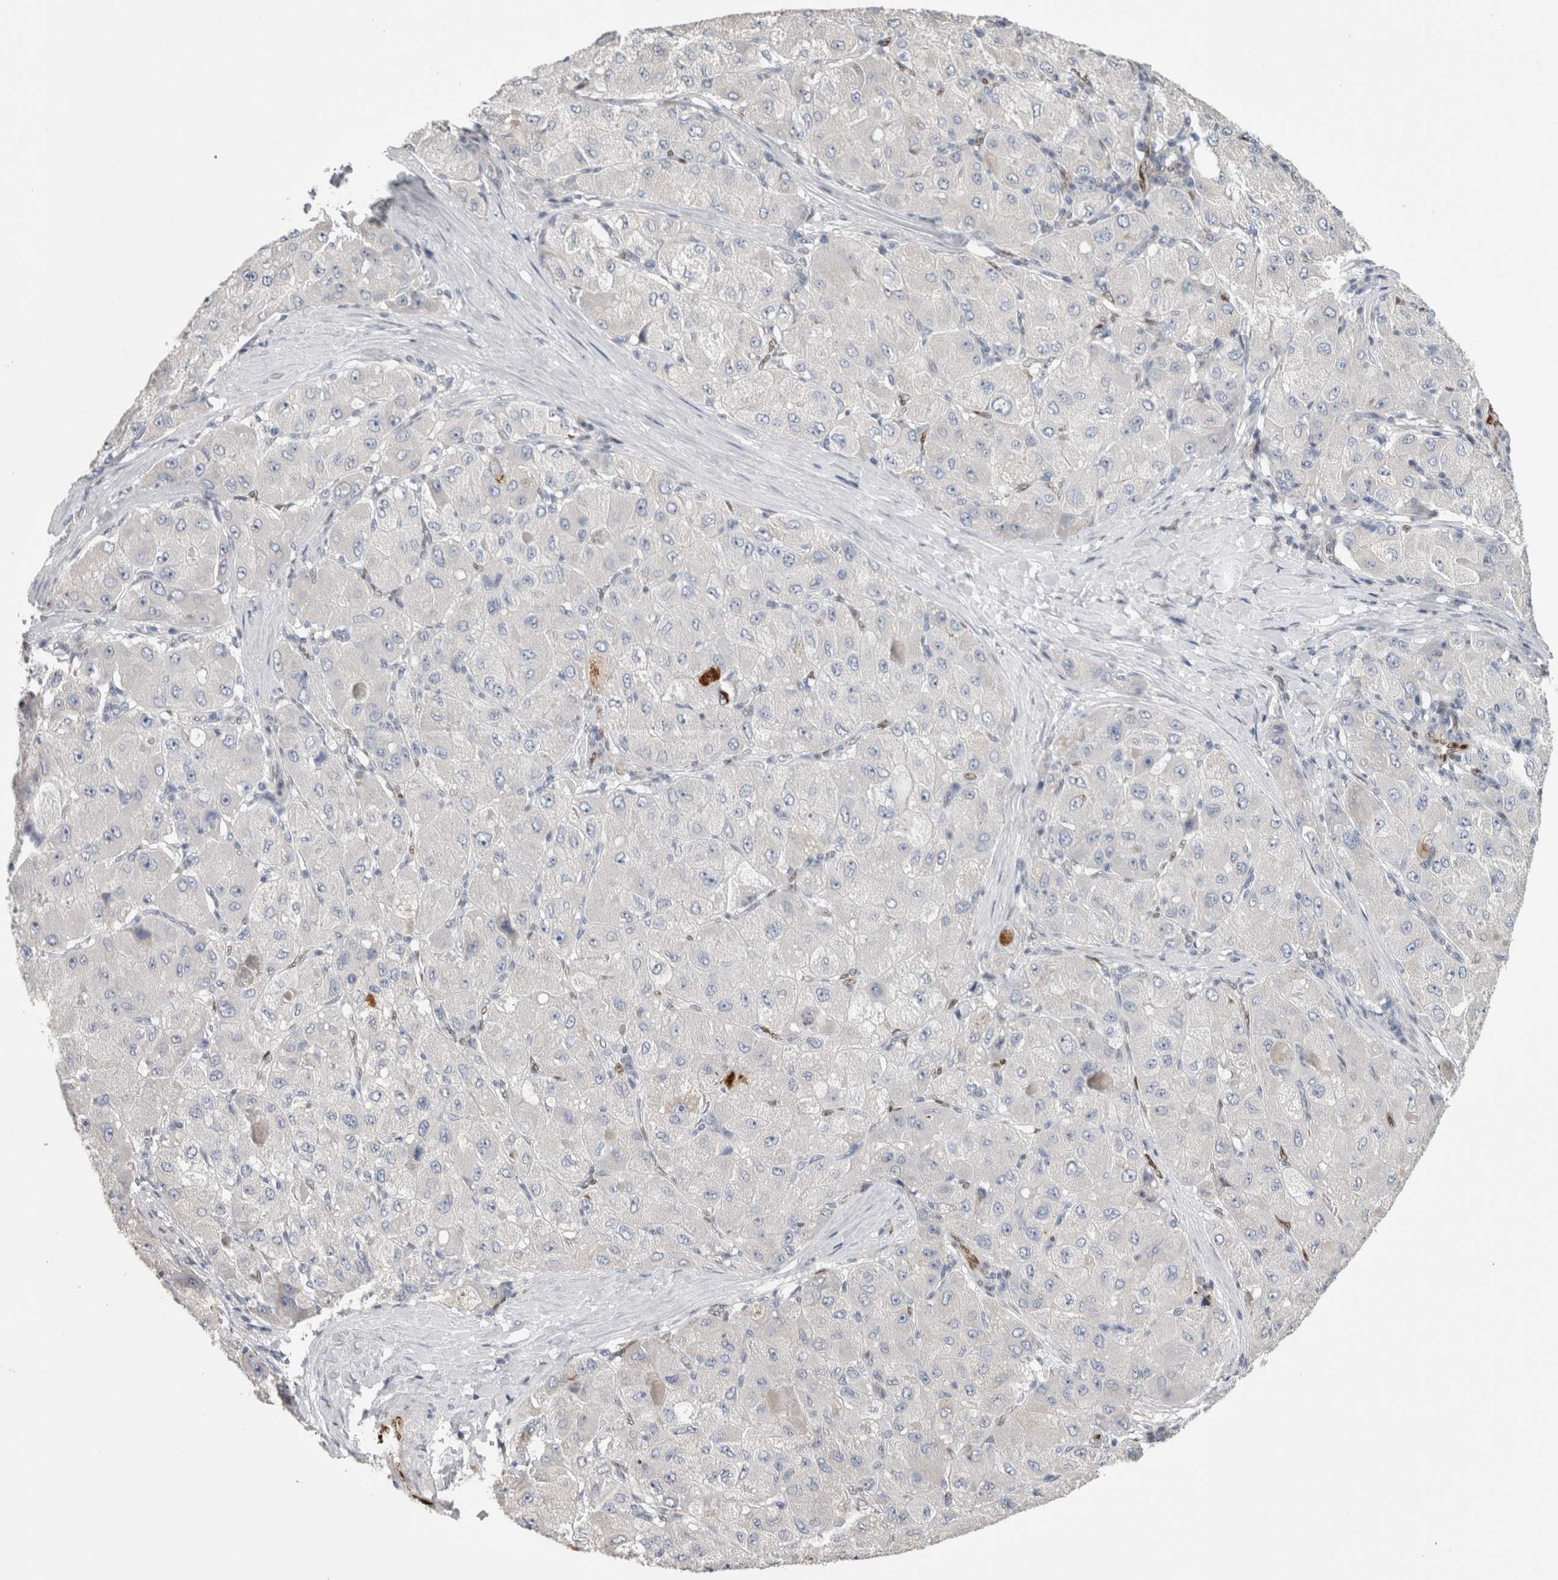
{"staining": {"intensity": "negative", "quantity": "none", "location": "none"}, "tissue": "liver cancer", "cell_type": "Tumor cells", "image_type": "cancer", "snomed": [{"axis": "morphology", "description": "Carcinoma, Hepatocellular, NOS"}, {"axis": "topography", "description": "Liver"}], "caption": "DAB immunohistochemical staining of liver cancer exhibits no significant staining in tumor cells. Brightfield microscopy of IHC stained with DAB (brown) and hematoxylin (blue), captured at high magnification.", "gene": "IL33", "patient": {"sex": "male", "age": 80}}